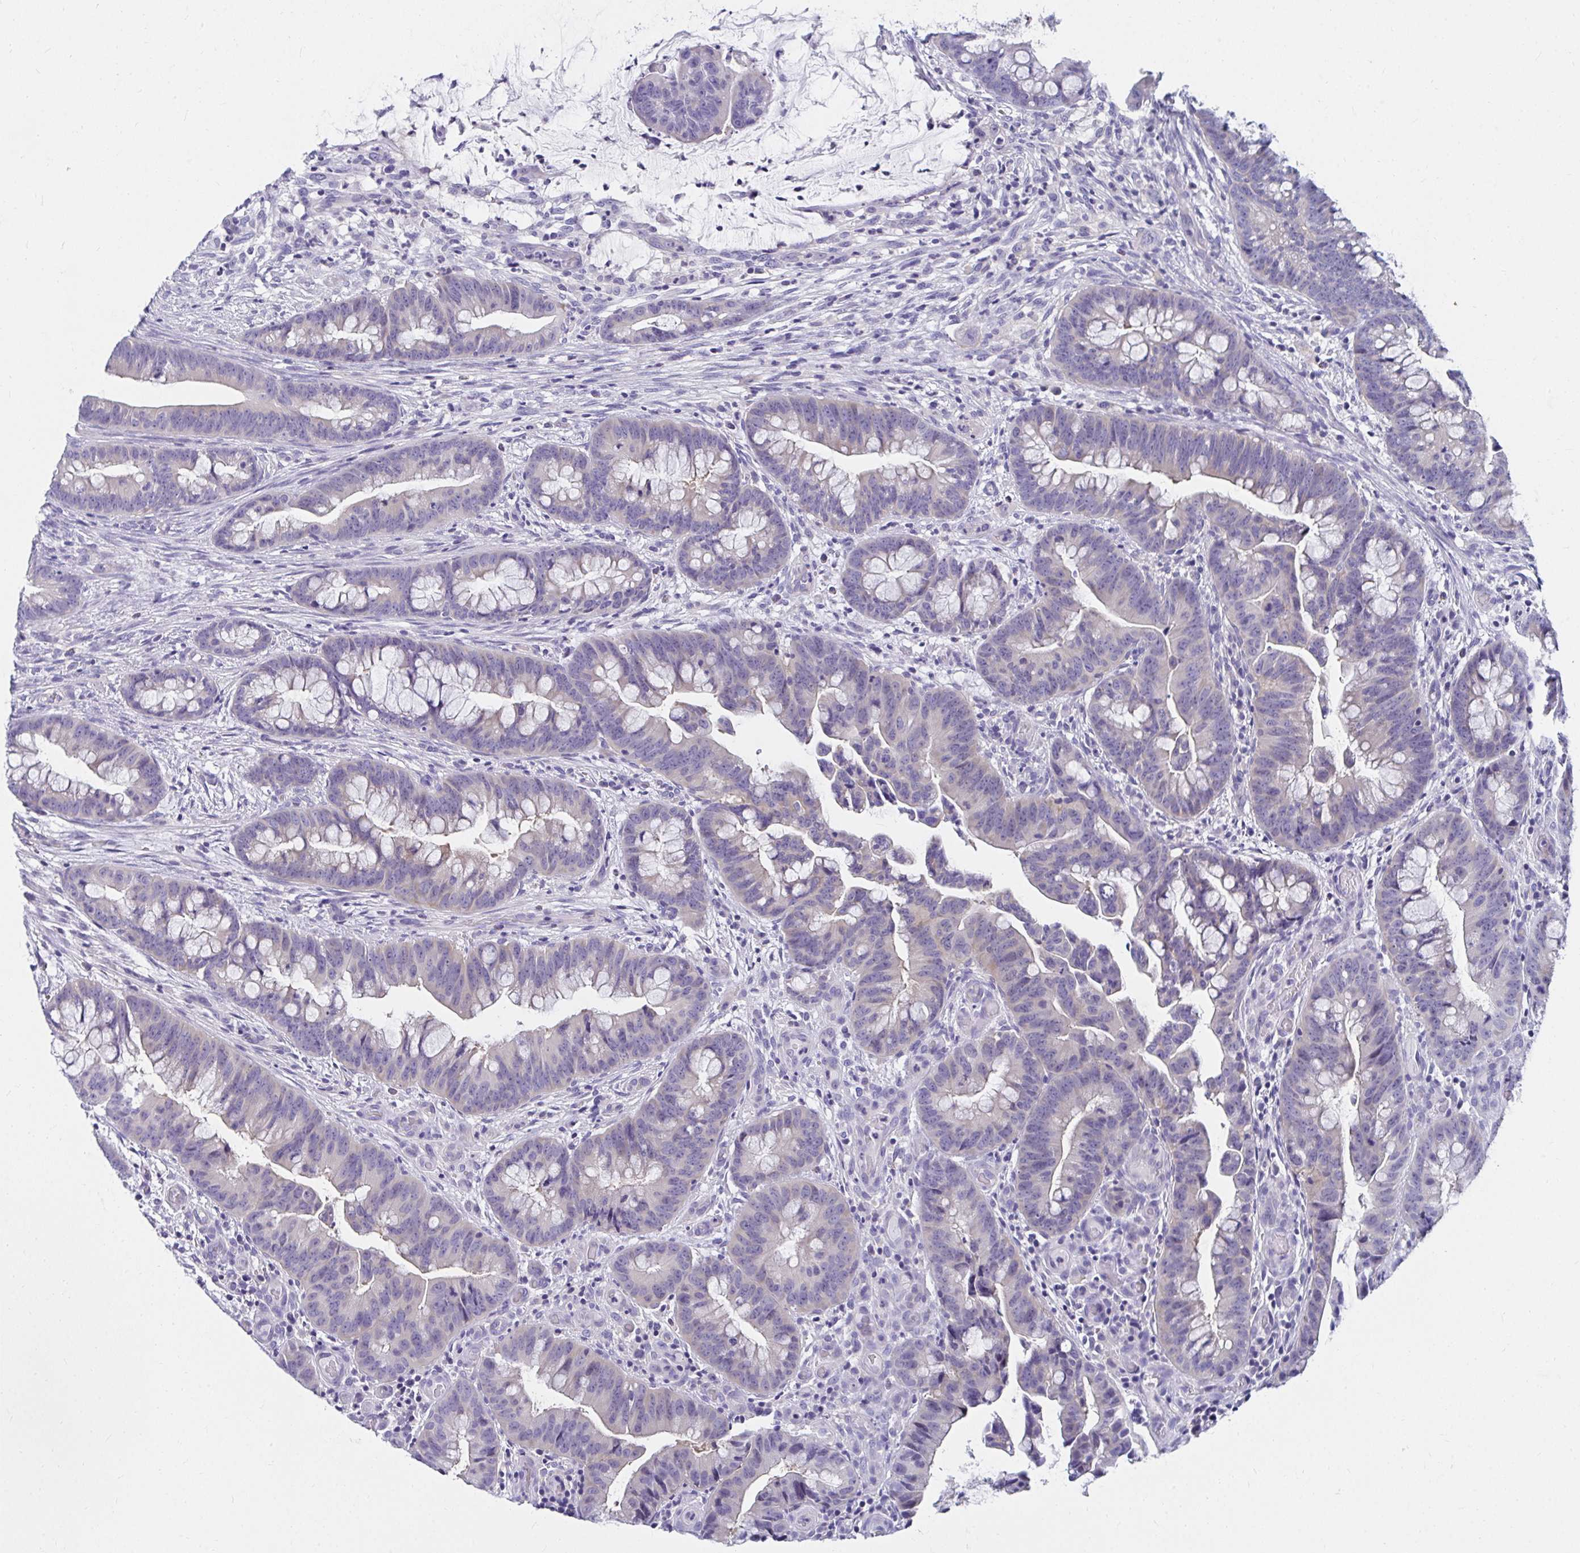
{"staining": {"intensity": "negative", "quantity": "none", "location": "none"}, "tissue": "colorectal cancer", "cell_type": "Tumor cells", "image_type": "cancer", "snomed": [{"axis": "morphology", "description": "Adenocarcinoma, NOS"}, {"axis": "topography", "description": "Colon"}], "caption": "A micrograph of human colorectal cancer is negative for staining in tumor cells.", "gene": "C19orf81", "patient": {"sex": "male", "age": 62}}